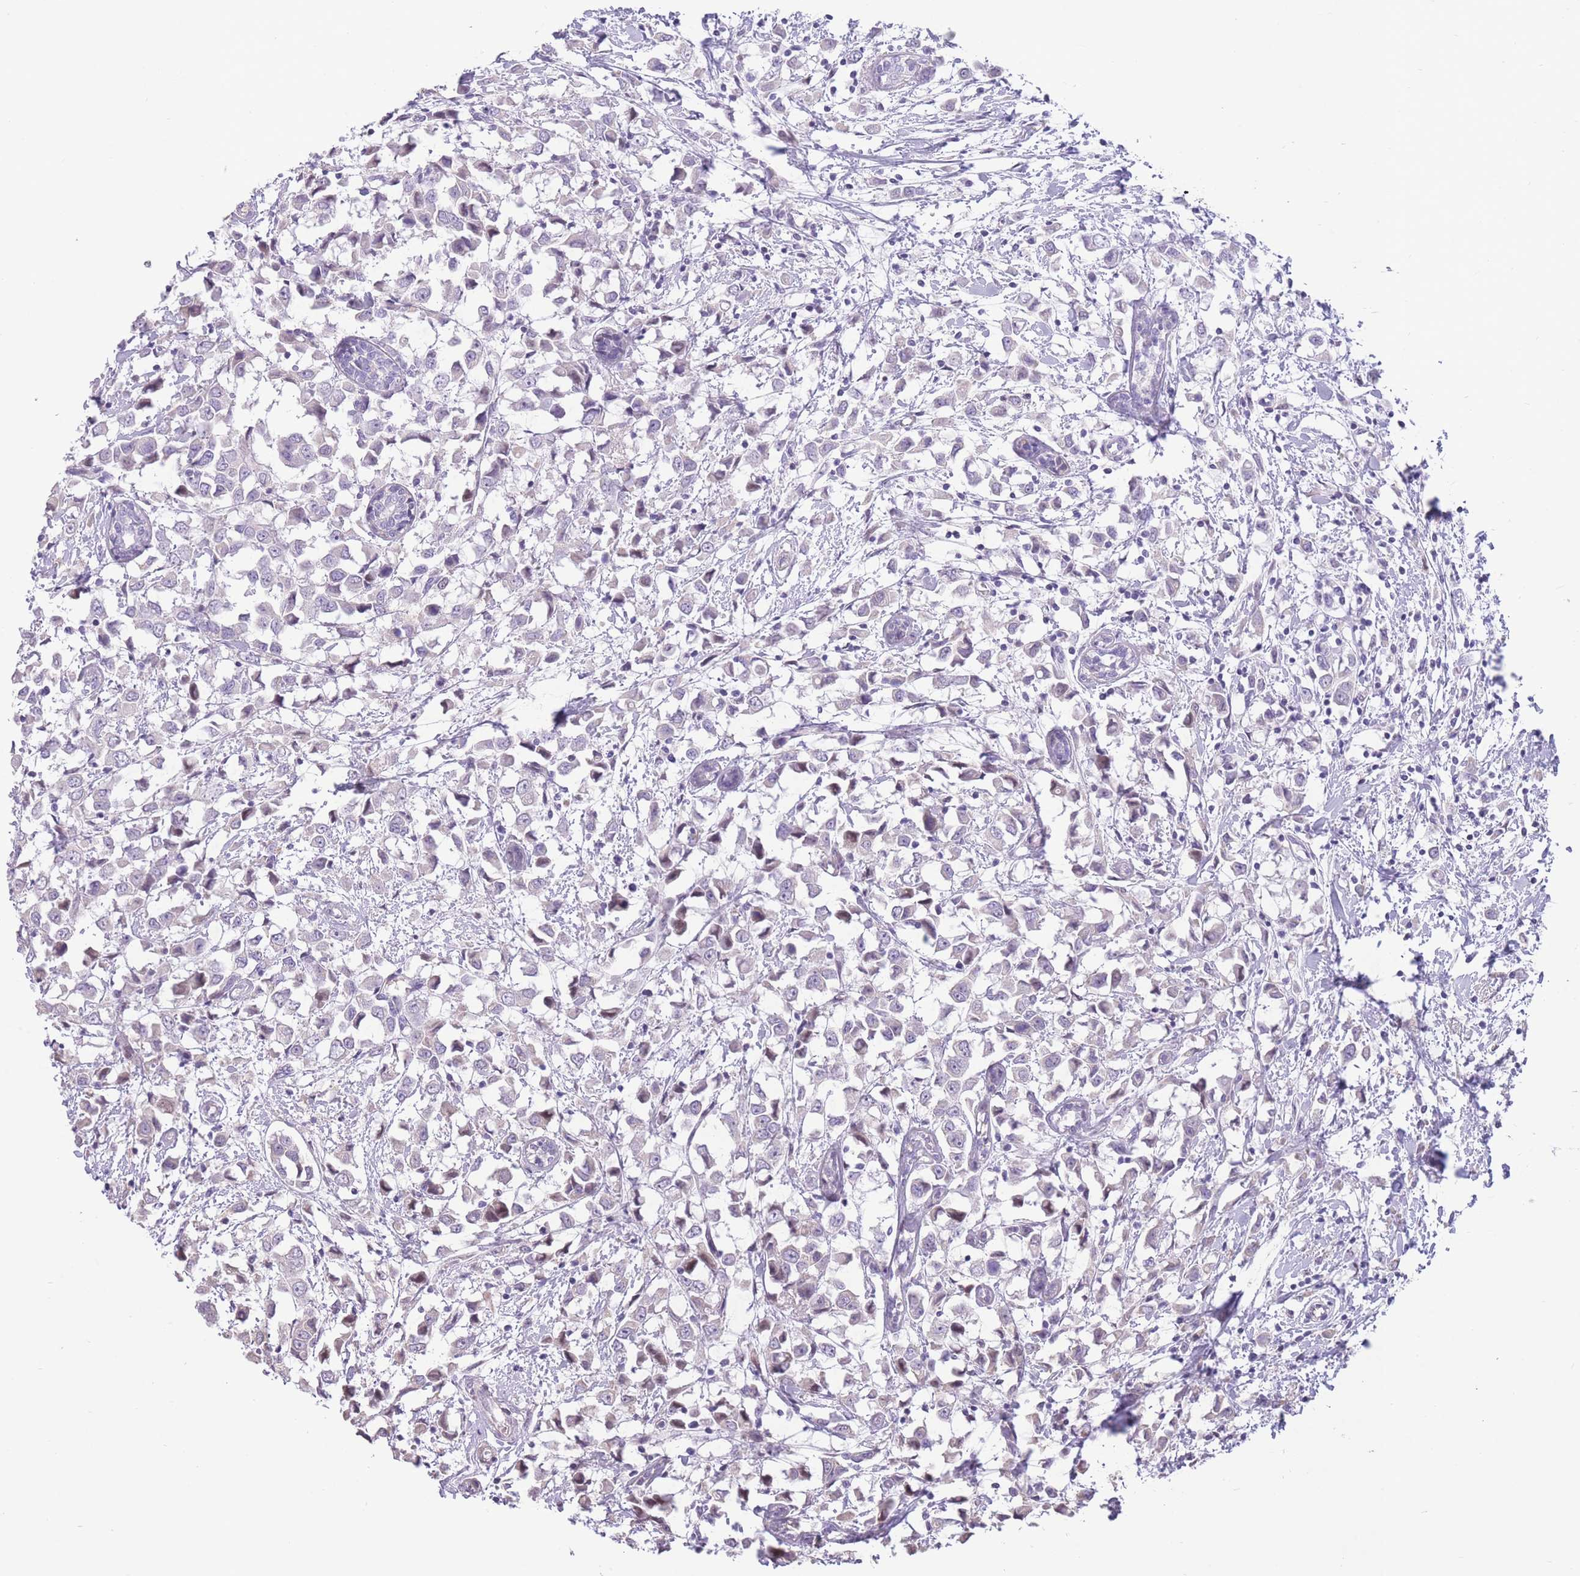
{"staining": {"intensity": "negative", "quantity": "none", "location": "none"}, "tissue": "breast cancer", "cell_type": "Tumor cells", "image_type": "cancer", "snomed": [{"axis": "morphology", "description": "Duct carcinoma"}, {"axis": "topography", "description": "Breast"}], "caption": "Immunohistochemical staining of human intraductal carcinoma (breast) displays no significant staining in tumor cells.", "gene": "WDR70", "patient": {"sex": "female", "age": 61}}